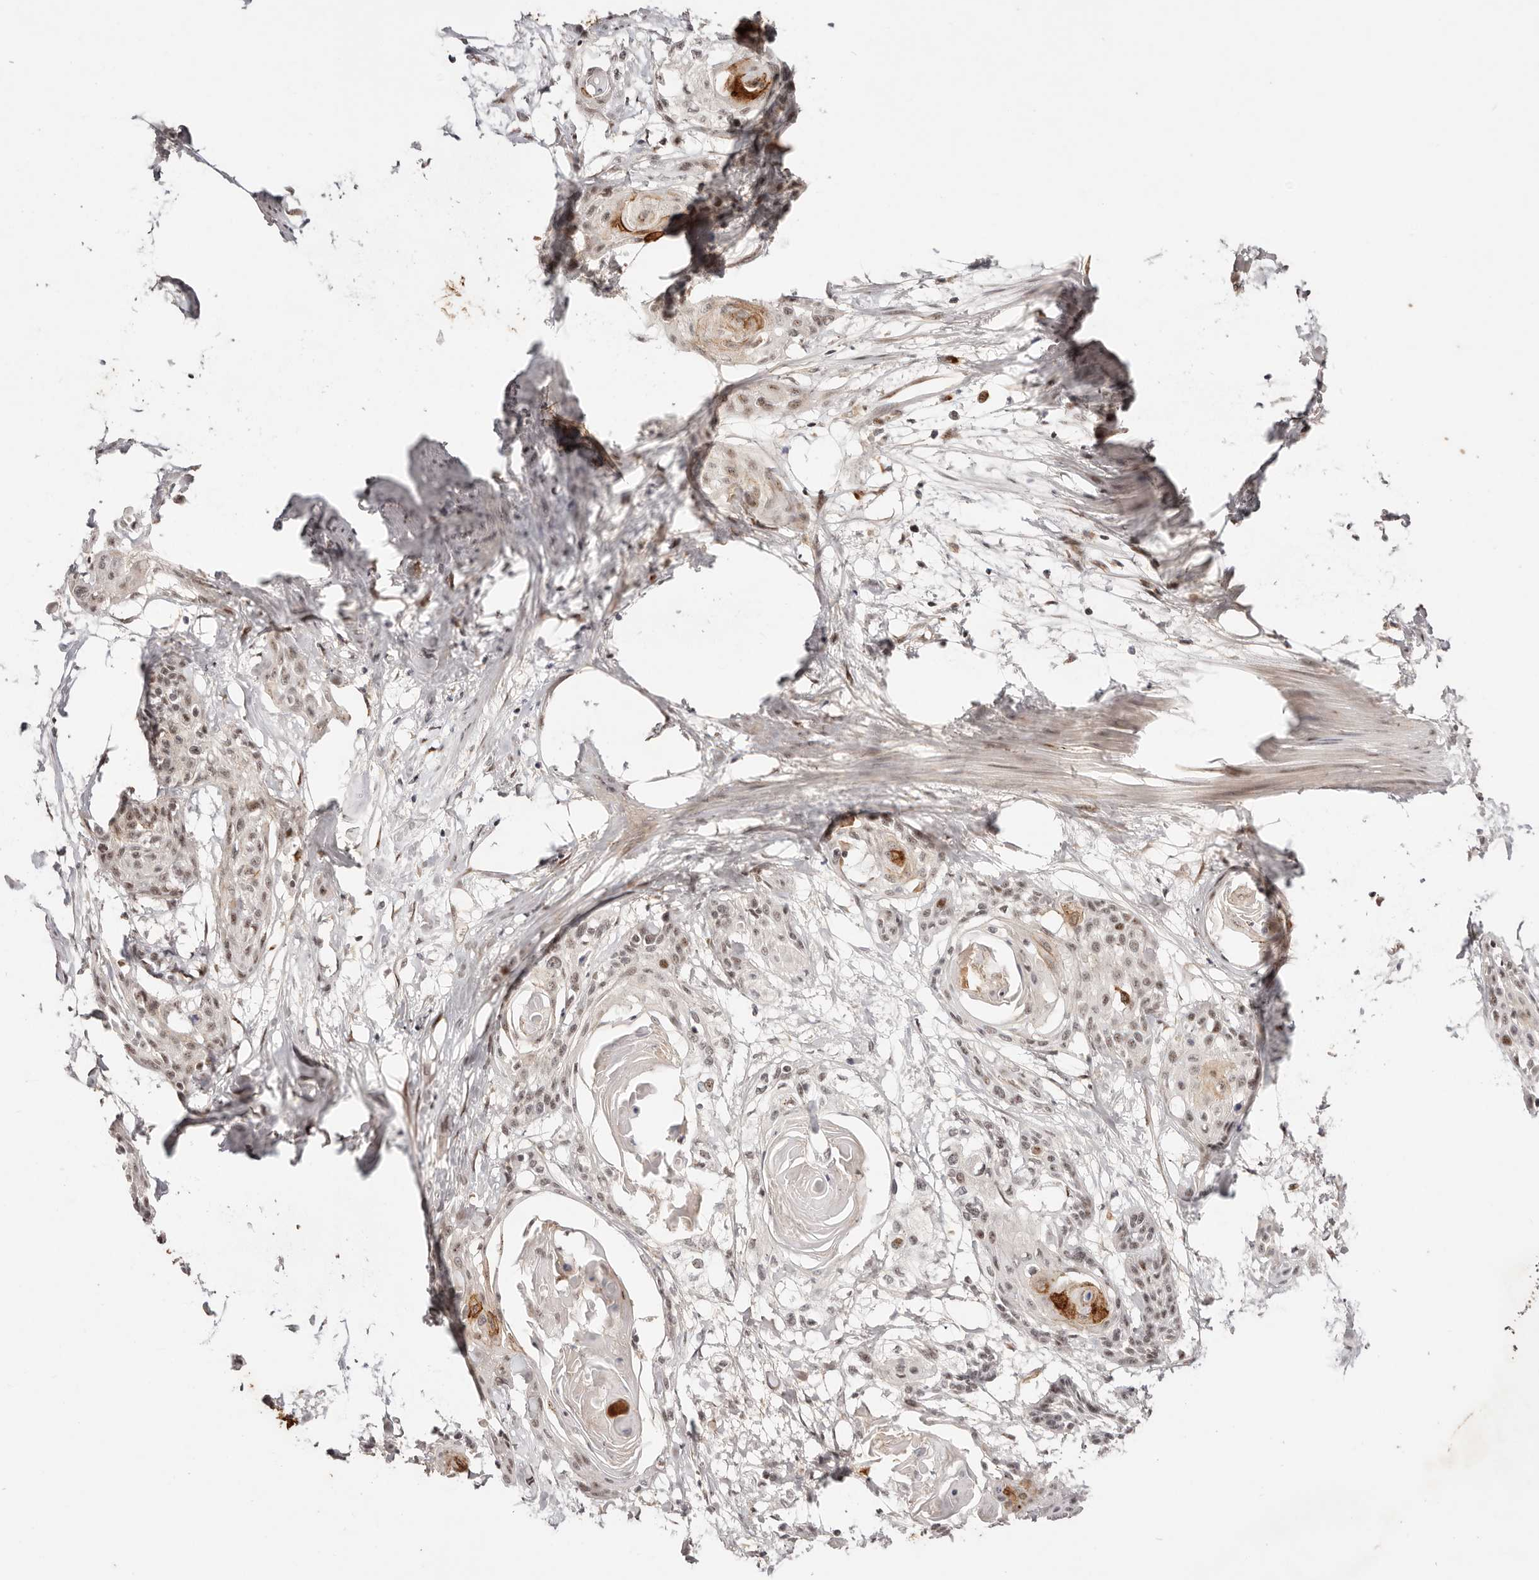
{"staining": {"intensity": "moderate", "quantity": ">75%", "location": "nuclear"}, "tissue": "cervical cancer", "cell_type": "Tumor cells", "image_type": "cancer", "snomed": [{"axis": "morphology", "description": "Squamous cell carcinoma, NOS"}, {"axis": "topography", "description": "Cervix"}], "caption": "Brown immunohistochemical staining in cervical squamous cell carcinoma displays moderate nuclear expression in about >75% of tumor cells. The staining is performed using DAB (3,3'-diaminobenzidine) brown chromogen to label protein expression. The nuclei are counter-stained blue using hematoxylin.", "gene": "WRN", "patient": {"sex": "female", "age": 57}}